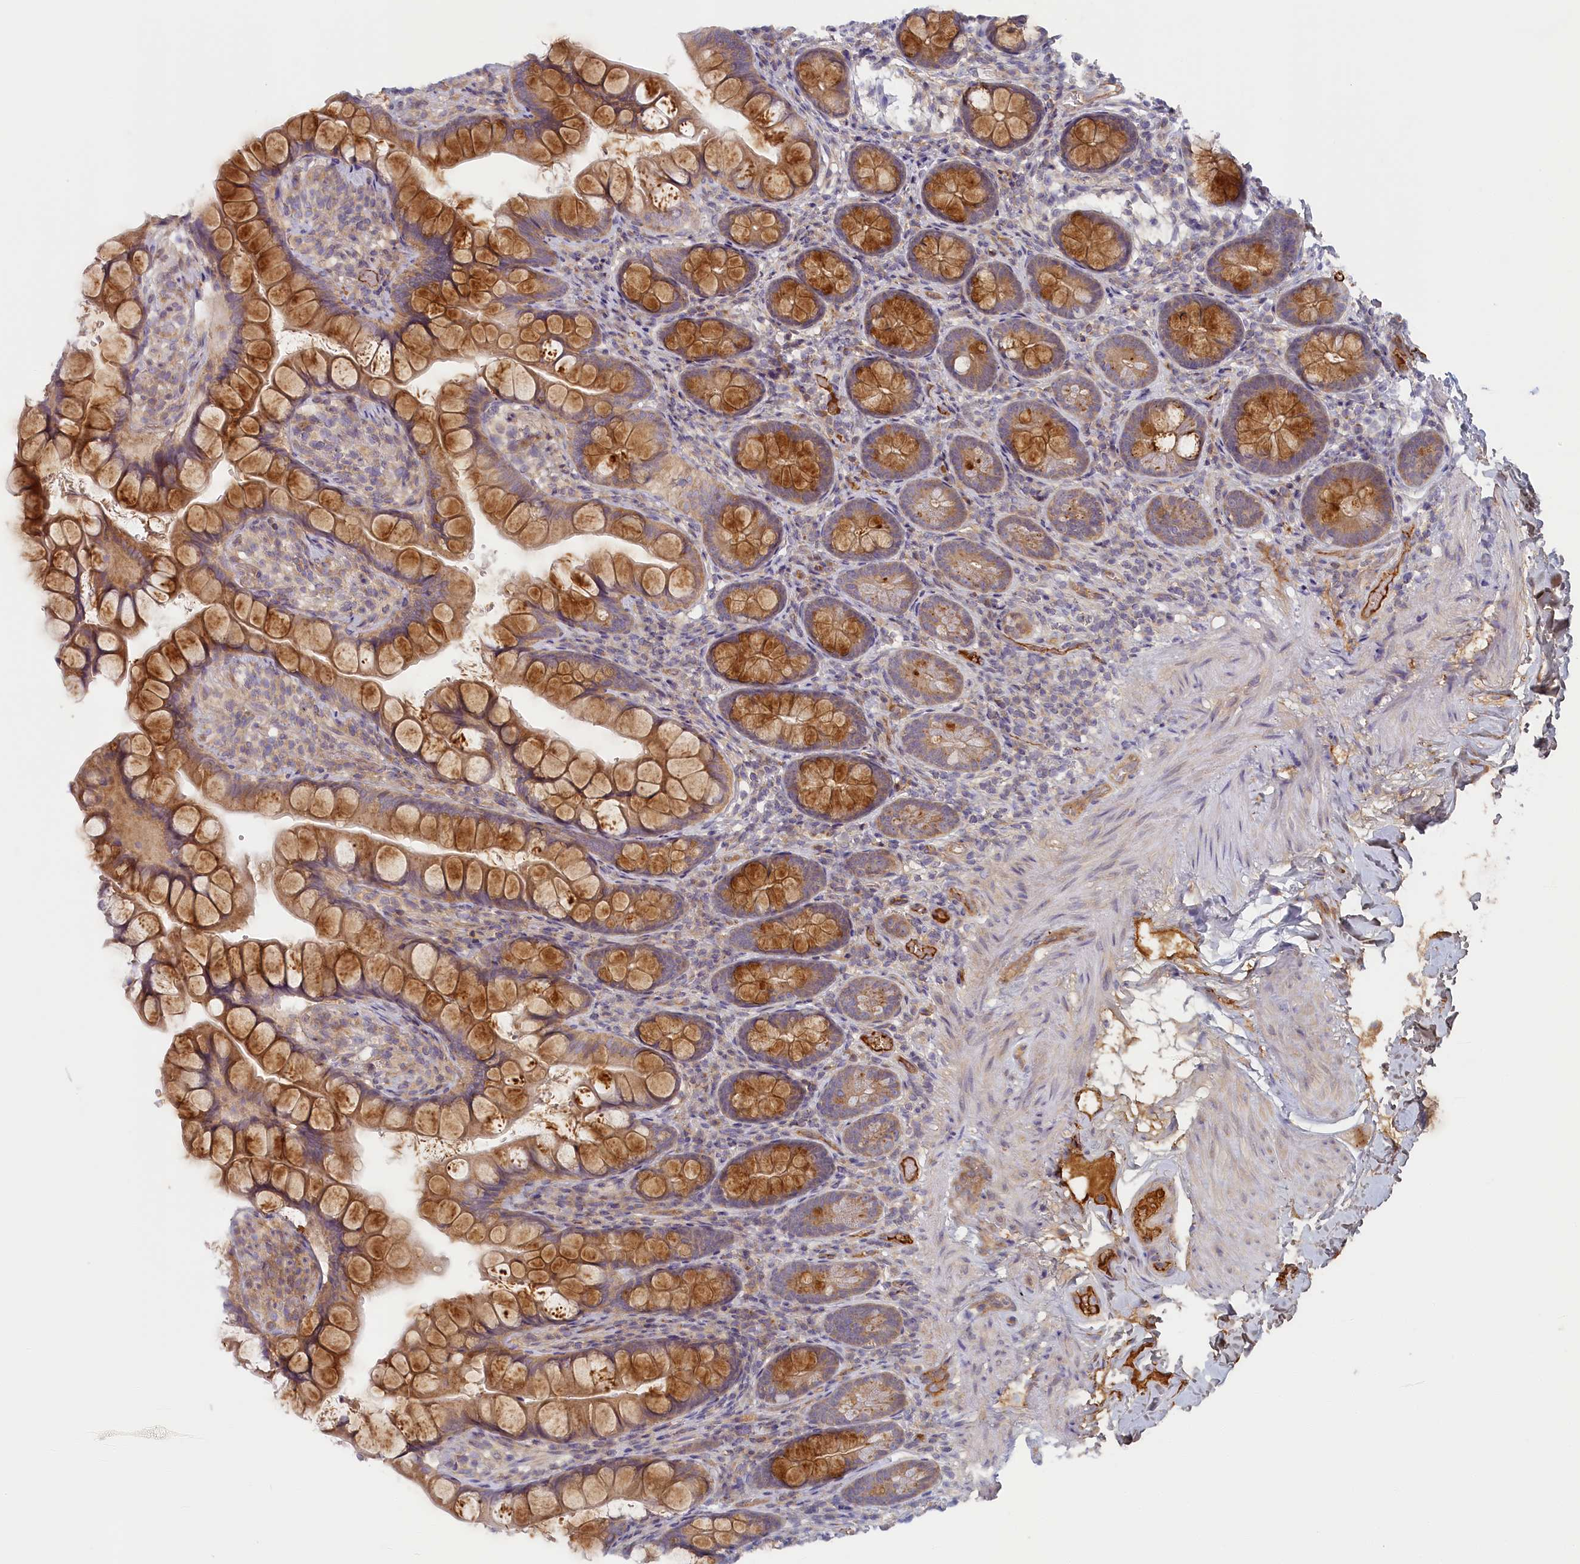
{"staining": {"intensity": "moderate", "quantity": ">75%", "location": "cytoplasmic/membranous"}, "tissue": "small intestine", "cell_type": "Glandular cells", "image_type": "normal", "snomed": [{"axis": "morphology", "description": "Normal tissue, NOS"}, {"axis": "topography", "description": "Small intestine"}], "caption": "This is a histology image of immunohistochemistry staining of normal small intestine, which shows moderate expression in the cytoplasmic/membranous of glandular cells.", "gene": "STX16", "patient": {"sex": "male", "age": 70}}